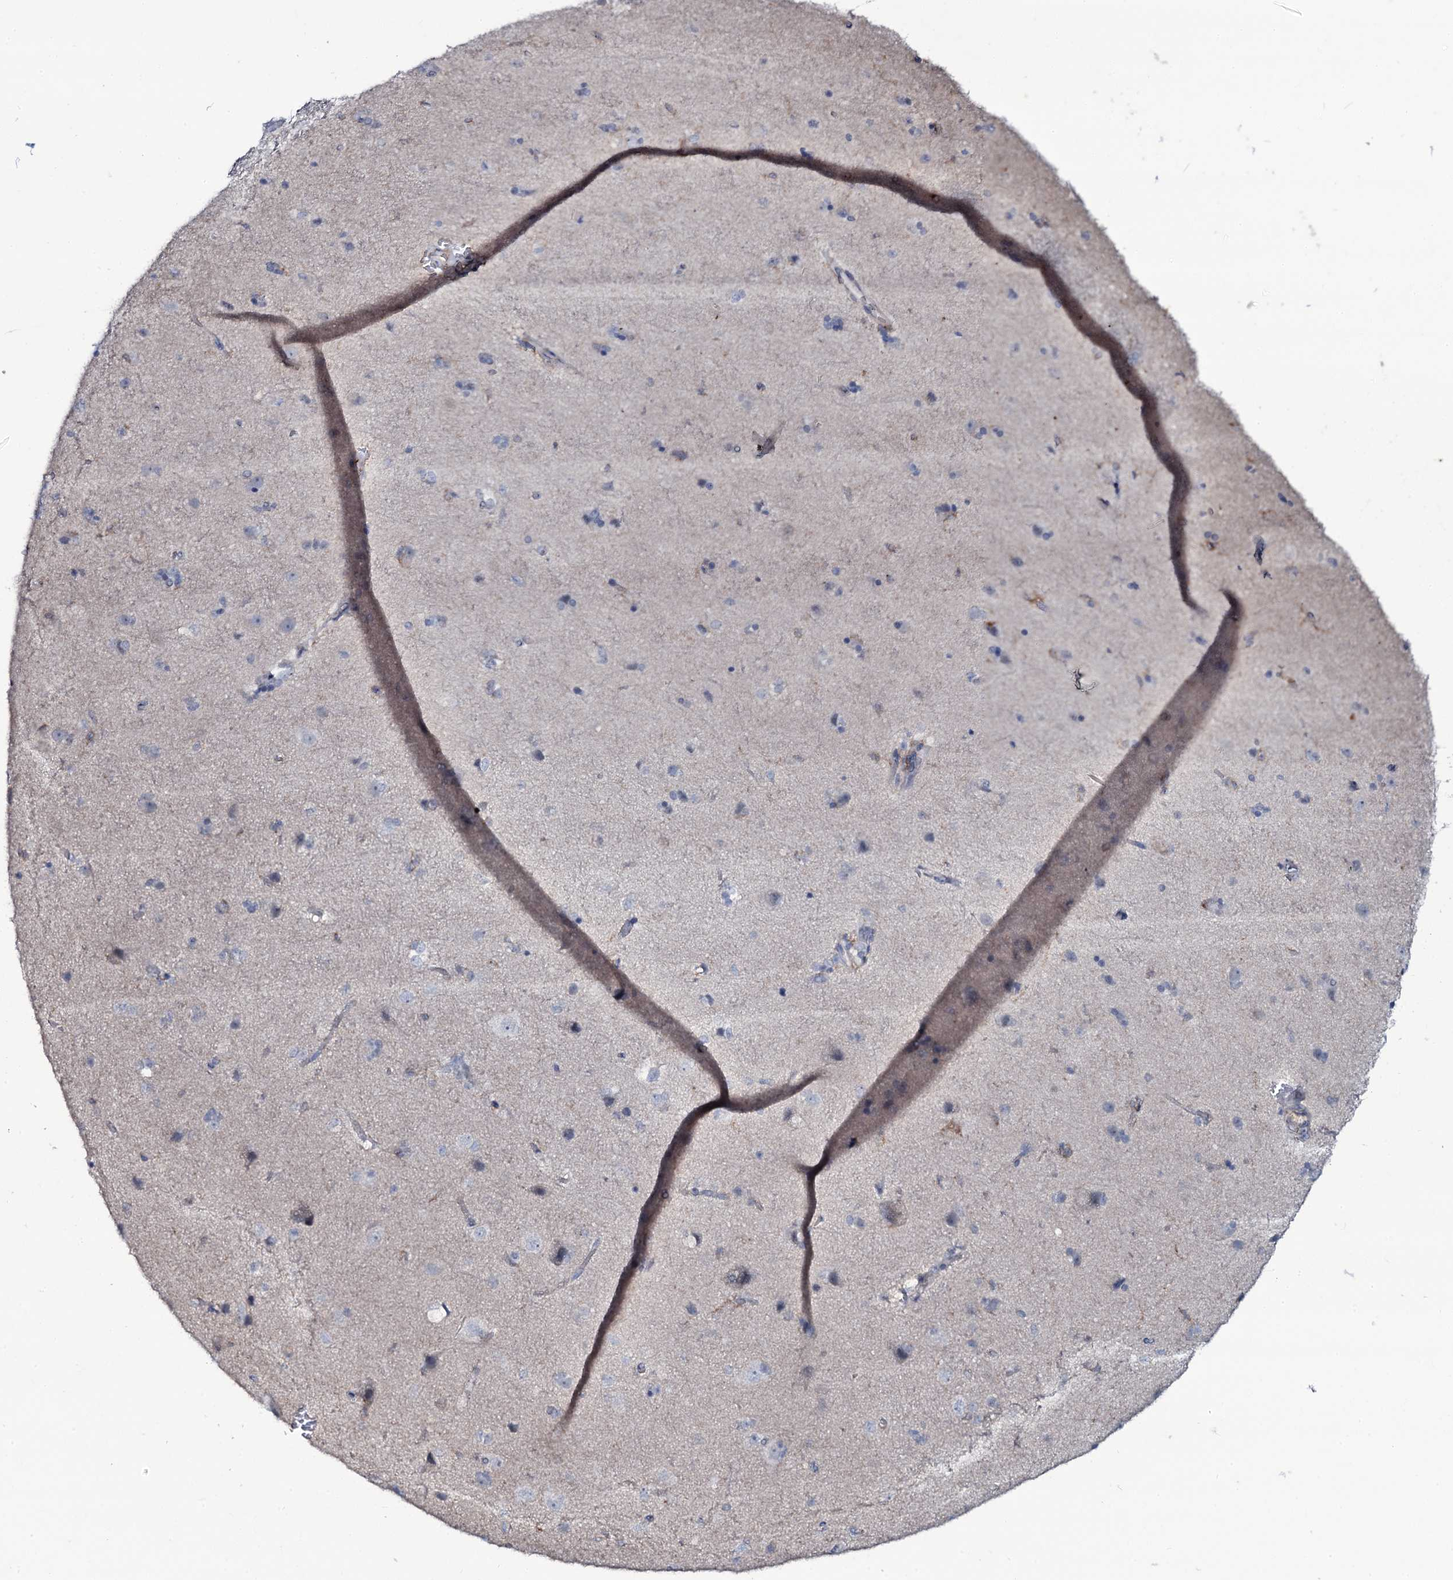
{"staining": {"intensity": "negative", "quantity": "none", "location": "none"}, "tissue": "cerebral cortex", "cell_type": "Endothelial cells", "image_type": "normal", "snomed": [{"axis": "morphology", "description": "Normal tissue, NOS"}, {"axis": "topography", "description": "Cerebral cortex"}], "caption": "DAB immunohistochemical staining of normal human cerebral cortex demonstrates no significant positivity in endothelial cells.", "gene": "SNAP23", "patient": {"sex": "male", "age": 62}}